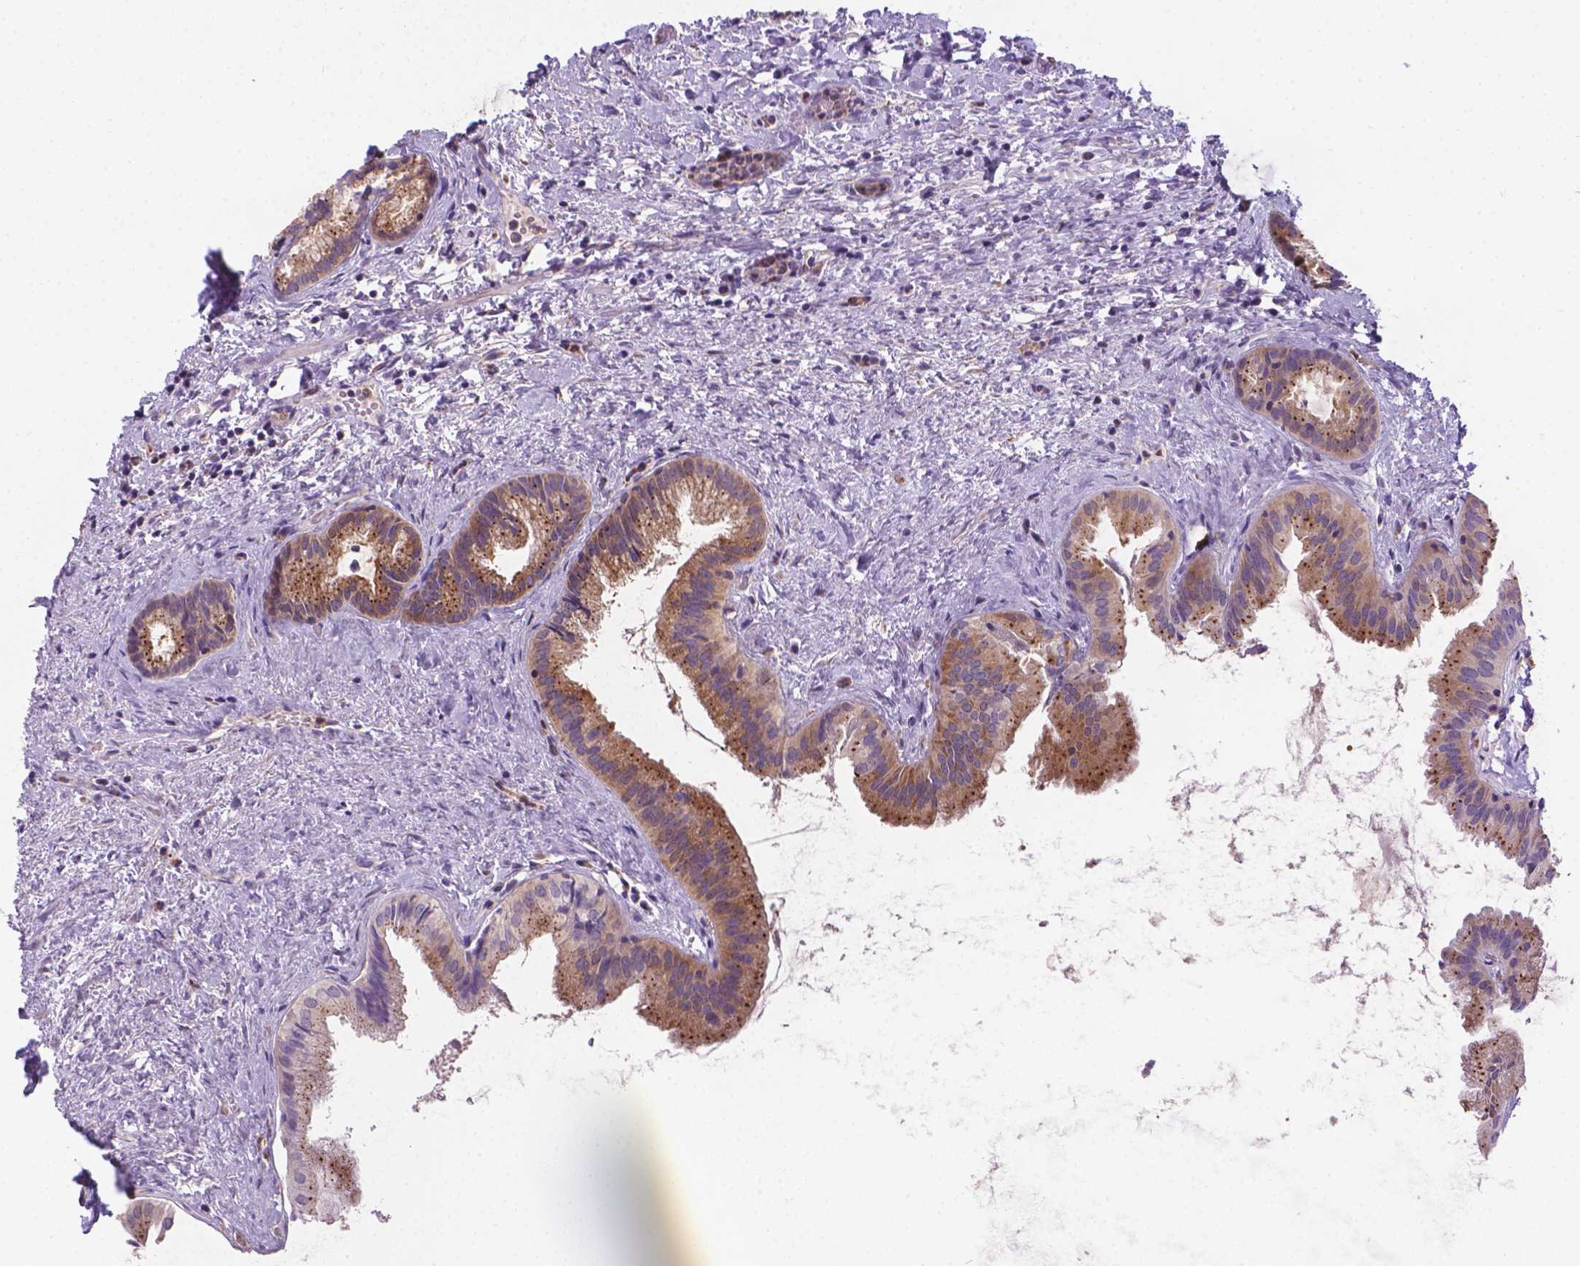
{"staining": {"intensity": "moderate", "quantity": ">75%", "location": "cytoplasmic/membranous"}, "tissue": "gallbladder", "cell_type": "Glandular cells", "image_type": "normal", "snomed": [{"axis": "morphology", "description": "Normal tissue, NOS"}, {"axis": "topography", "description": "Gallbladder"}], "caption": "Immunohistochemical staining of benign human gallbladder demonstrates >75% levels of moderate cytoplasmic/membranous protein positivity in about >75% of glandular cells. (Brightfield microscopy of DAB IHC at high magnification).", "gene": "TM4SF18", "patient": {"sex": "male", "age": 70}}